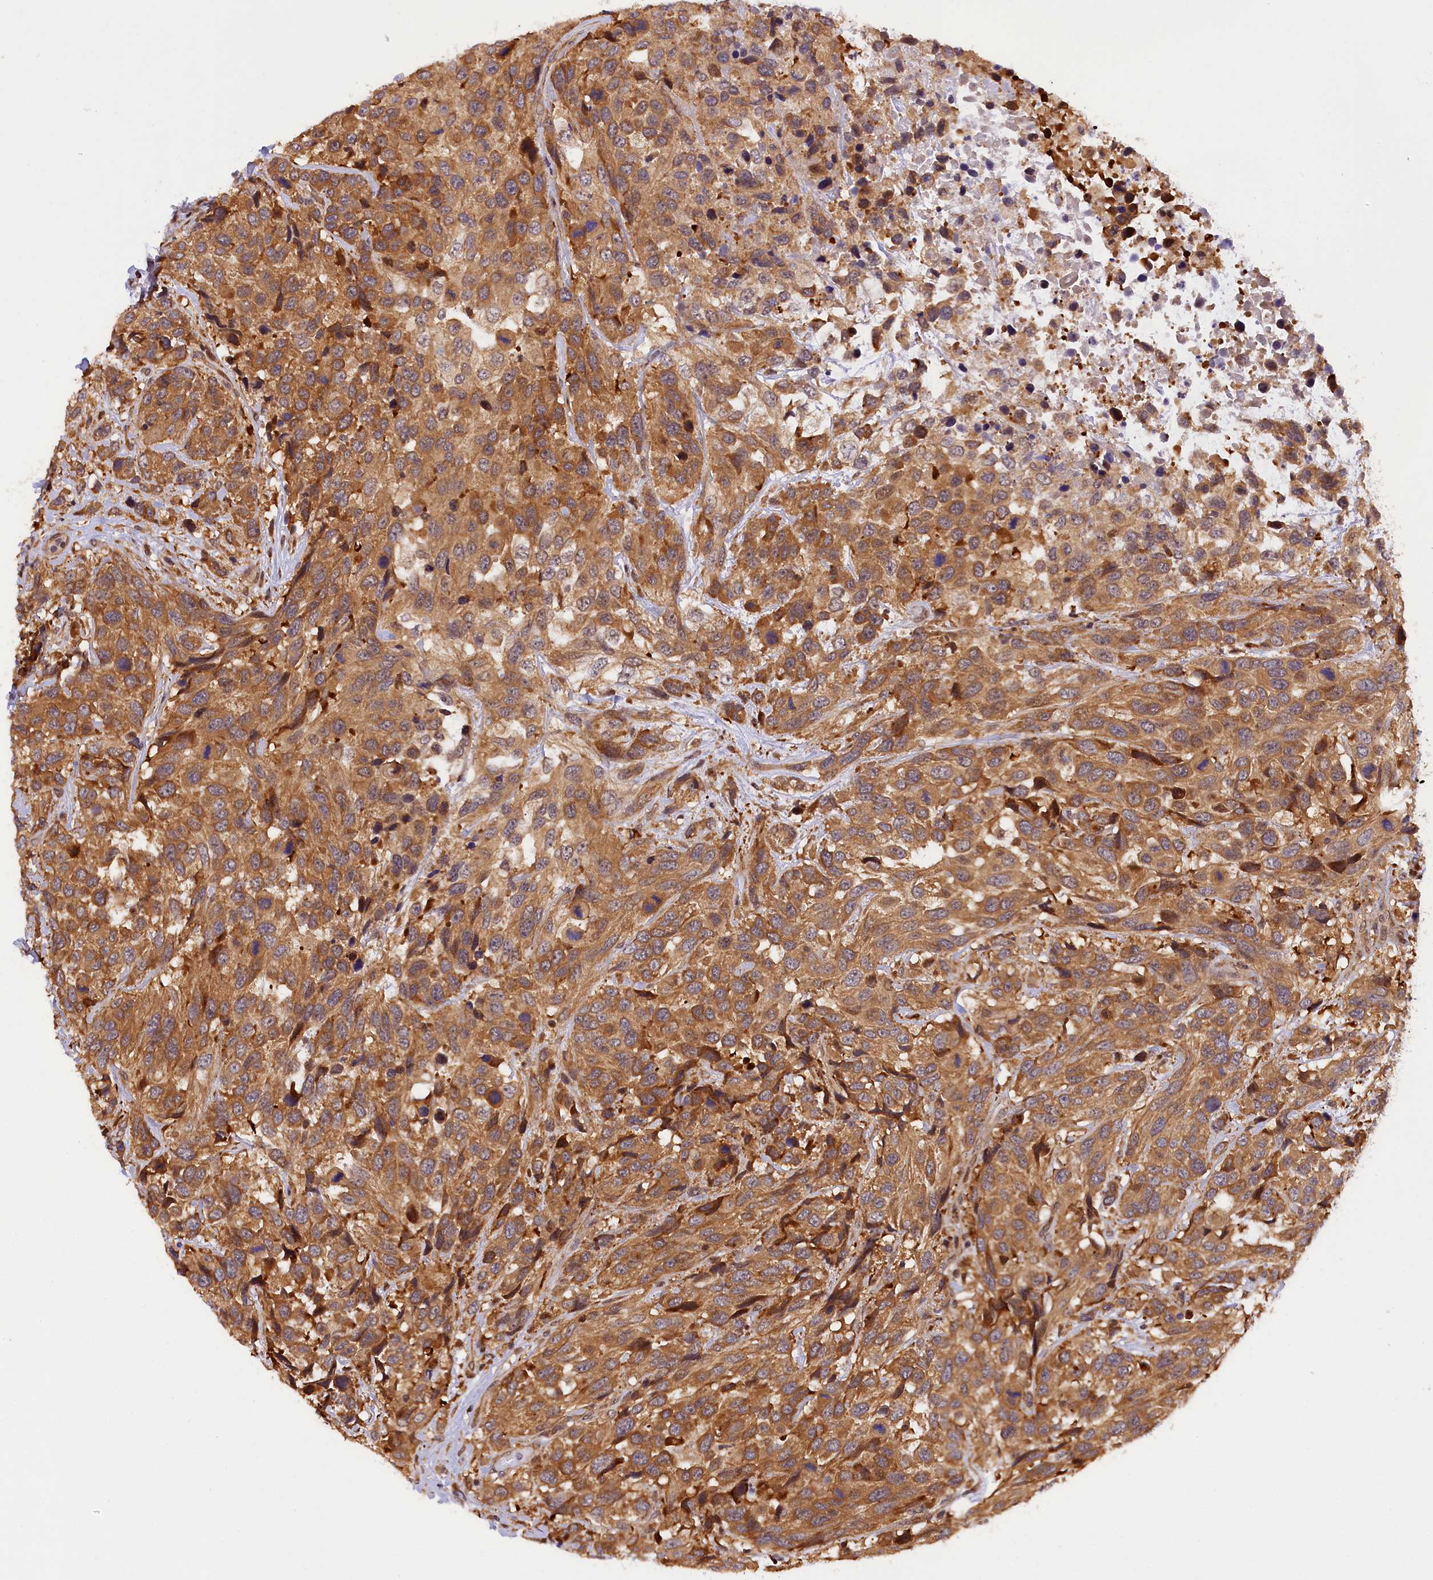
{"staining": {"intensity": "moderate", "quantity": ">75%", "location": "cytoplasmic/membranous,nuclear"}, "tissue": "urothelial cancer", "cell_type": "Tumor cells", "image_type": "cancer", "snomed": [{"axis": "morphology", "description": "Urothelial carcinoma, High grade"}, {"axis": "topography", "description": "Urinary bladder"}], "caption": "High-grade urothelial carcinoma was stained to show a protein in brown. There is medium levels of moderate cytoplasmic/membranous and nuclear staining in about >75% of tumor cells.", "gene": "SAMD4A", "patient": {"sex": "female", "age": 70}}